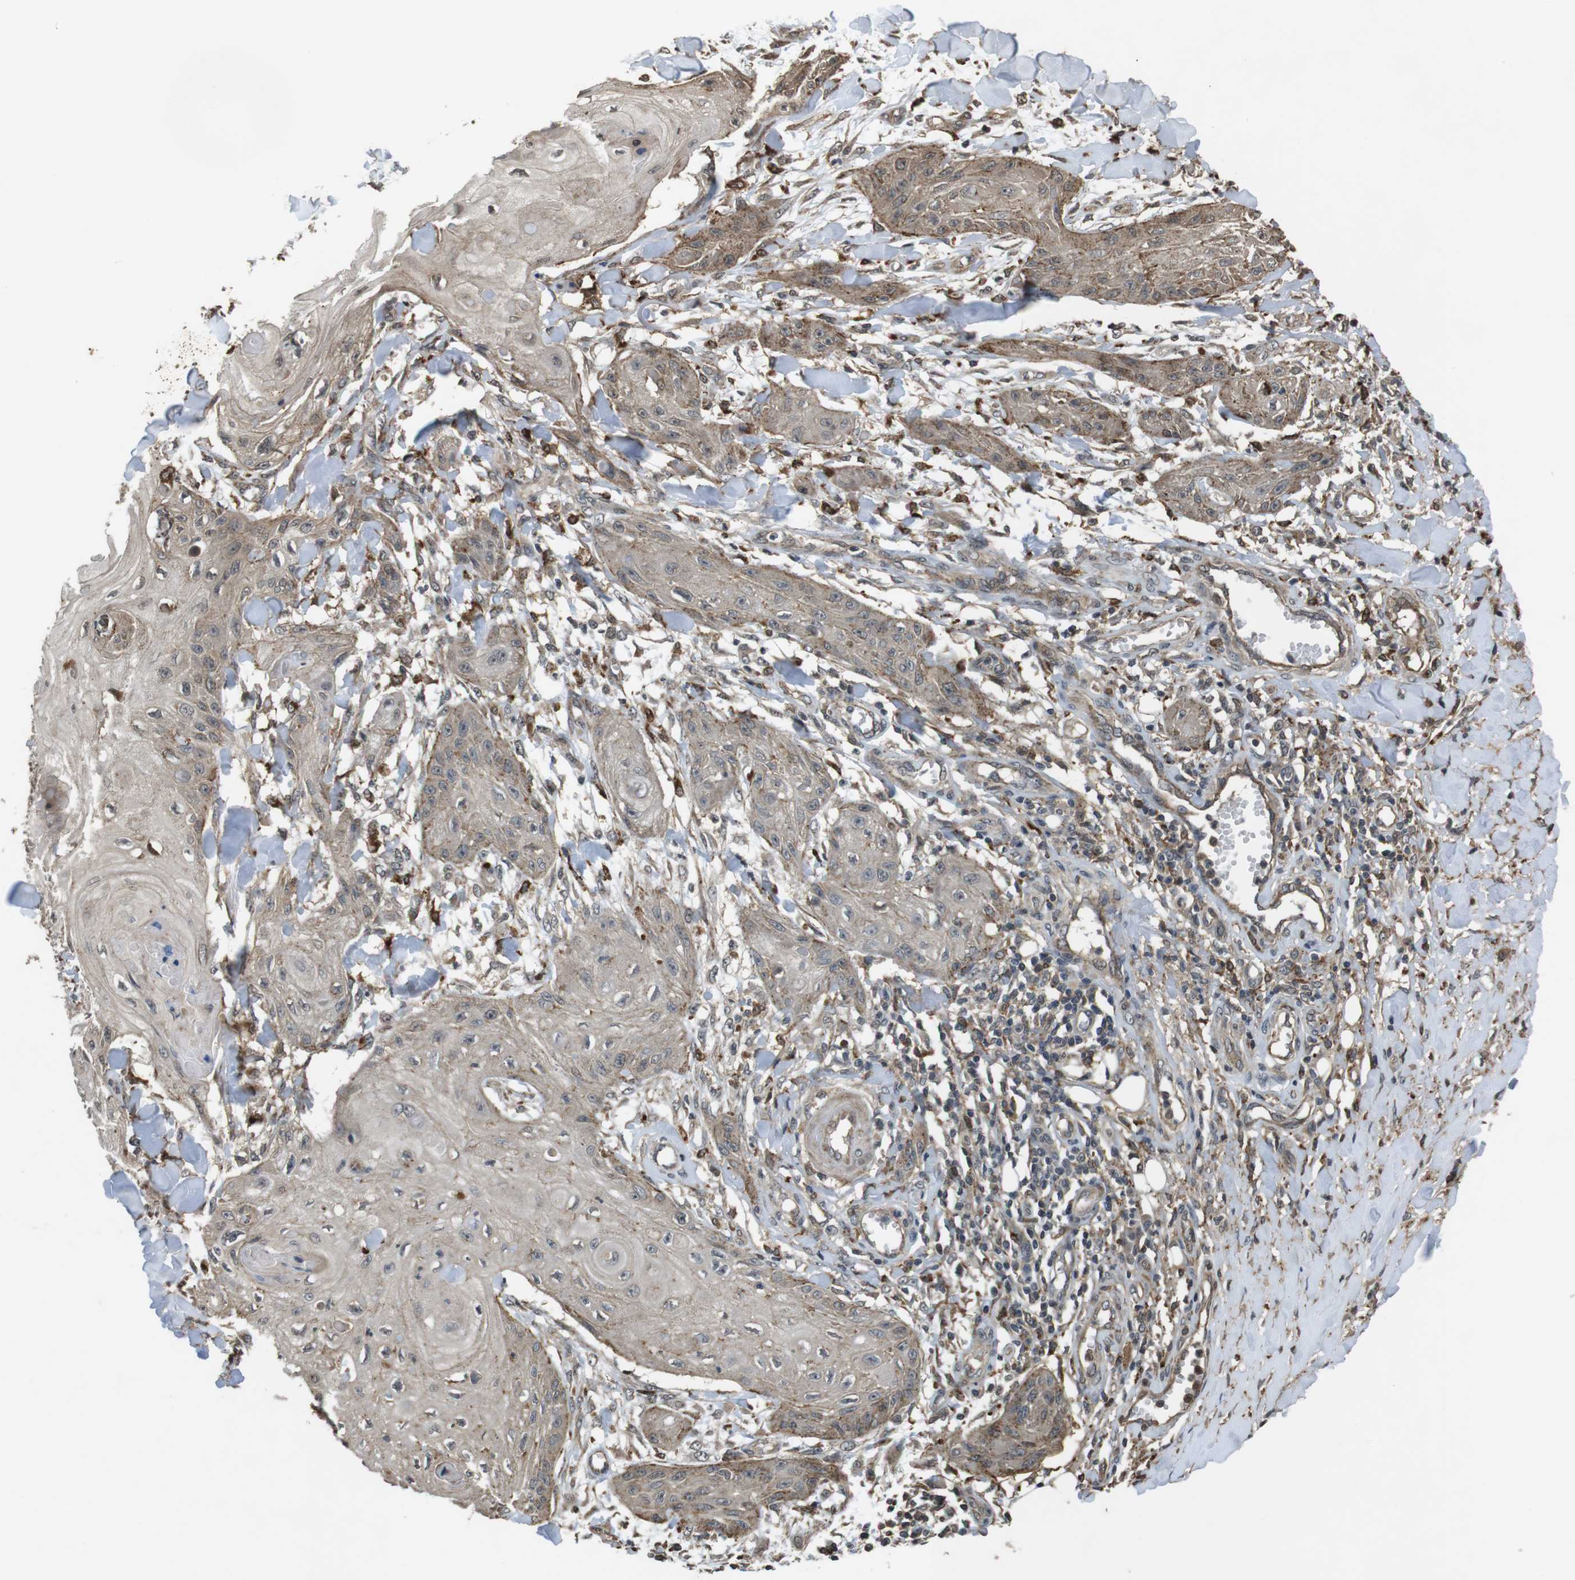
{"staining": {"intensity": "weak", "quantity": ">75%", "location": "cytoplasmic/membranous,nuclear"}, "tissue": "skin cancer", "cell_type": "Tumor cells", "image_type": "cancer", "snomed": [{"axis": "morphology", "description": "Squamous cell carcinoma, NOS"}, {"axis": "topography", "description": "Skin"}], "caption": "Skin cancer (squamous cell carcinoma) stained for a protein (brown) demonstrates weak cytoplasmic/membranous and nuclear positive staining in approximately >75% of tumor cells.", "gene": "FZD10", "patient": {"sex": "male", "age": 74}}